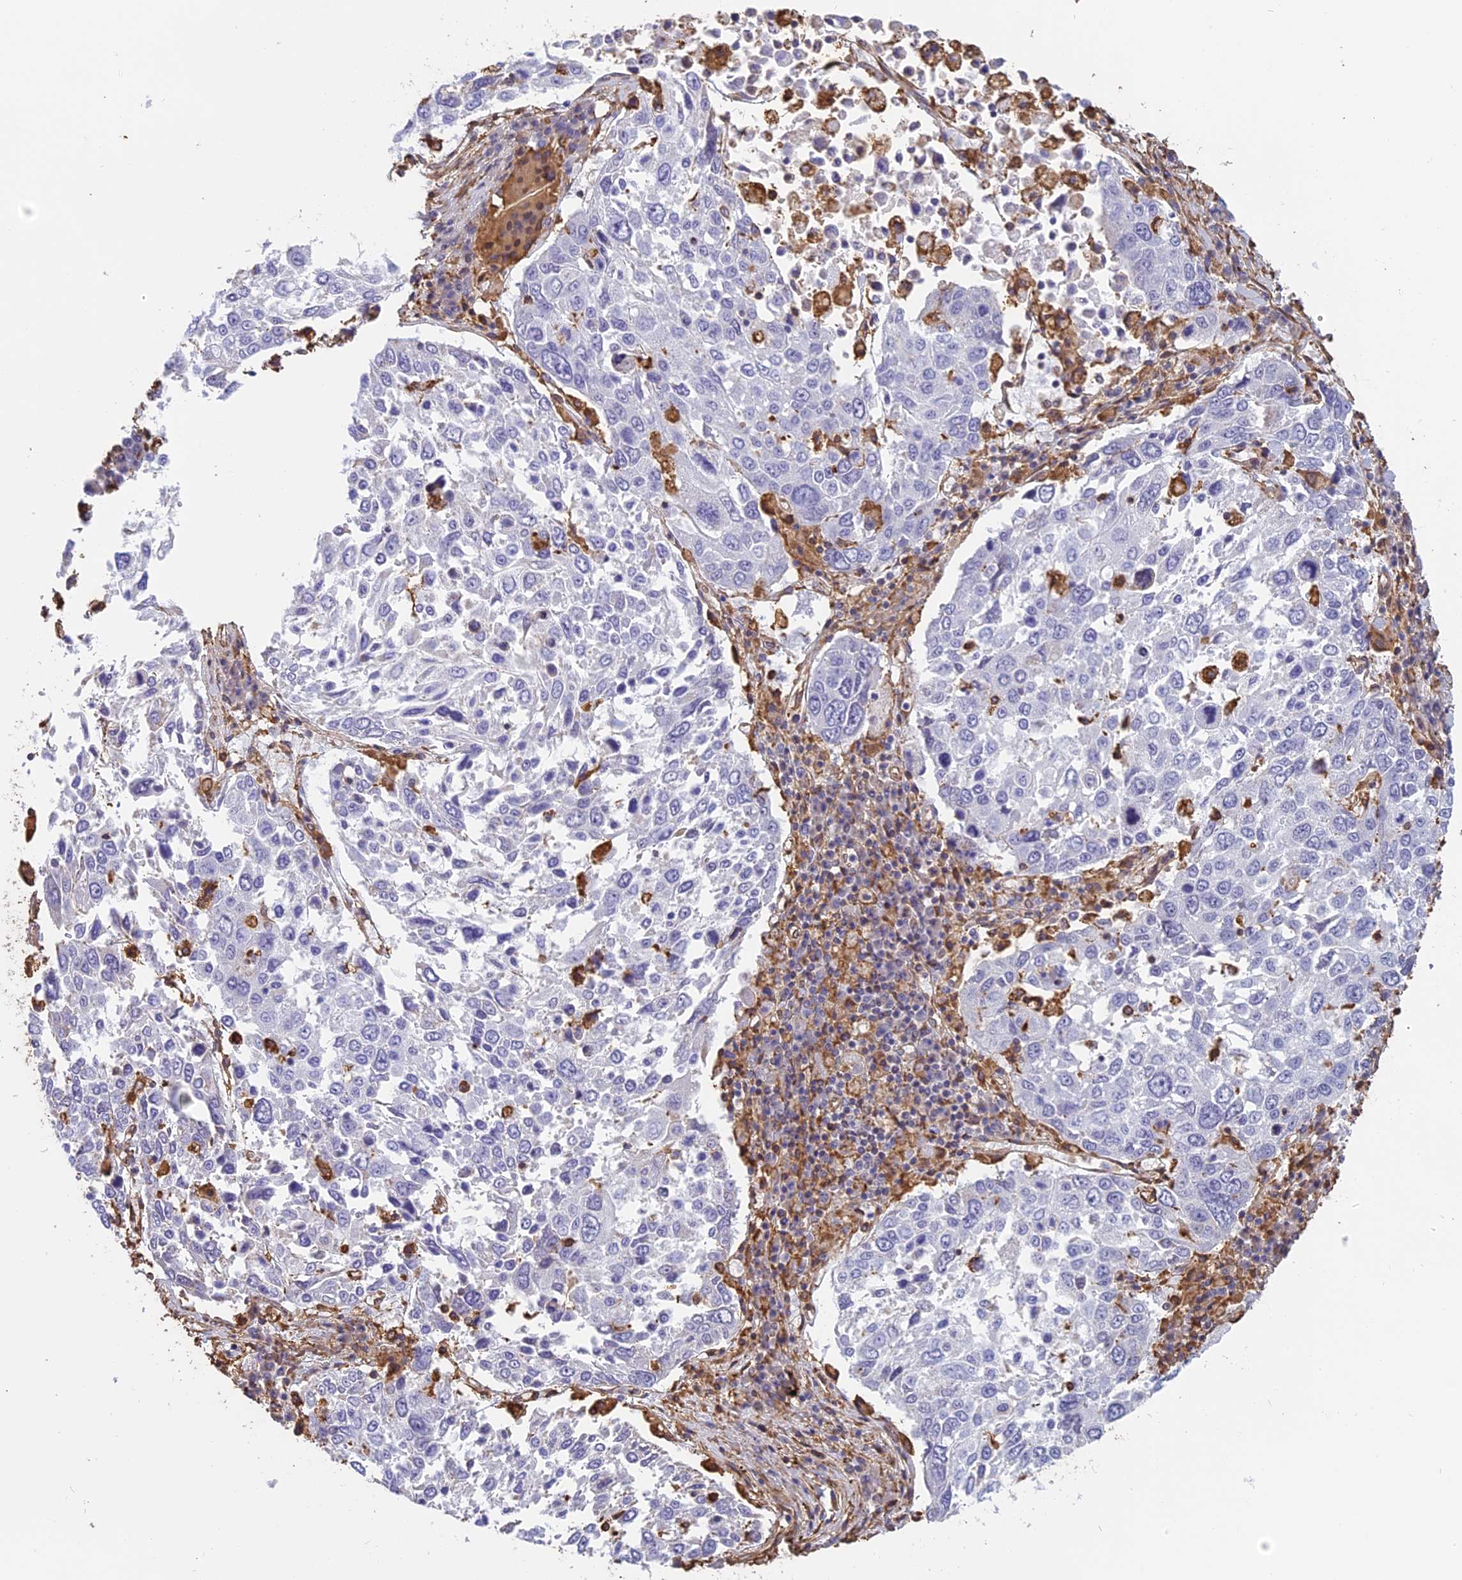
{"staining": {"intensity": "negative", "quantity": "none", "location": "none"}, "tissue": "lung cancer", "cell_type": "Tumor cells", "image_type": "cancer", "snomed": [{"axis": "morphology", "description": "Squamous cell carcinoma, NOS"}, {"axis": "topography", "description": "Lung"}], "caption": "An image of human lung cancer (squamous cell carcinoma) is negative for staining in tumor cells.", "gene": "TMEM255B", "patient": {"sex": "male", "age": 65}}